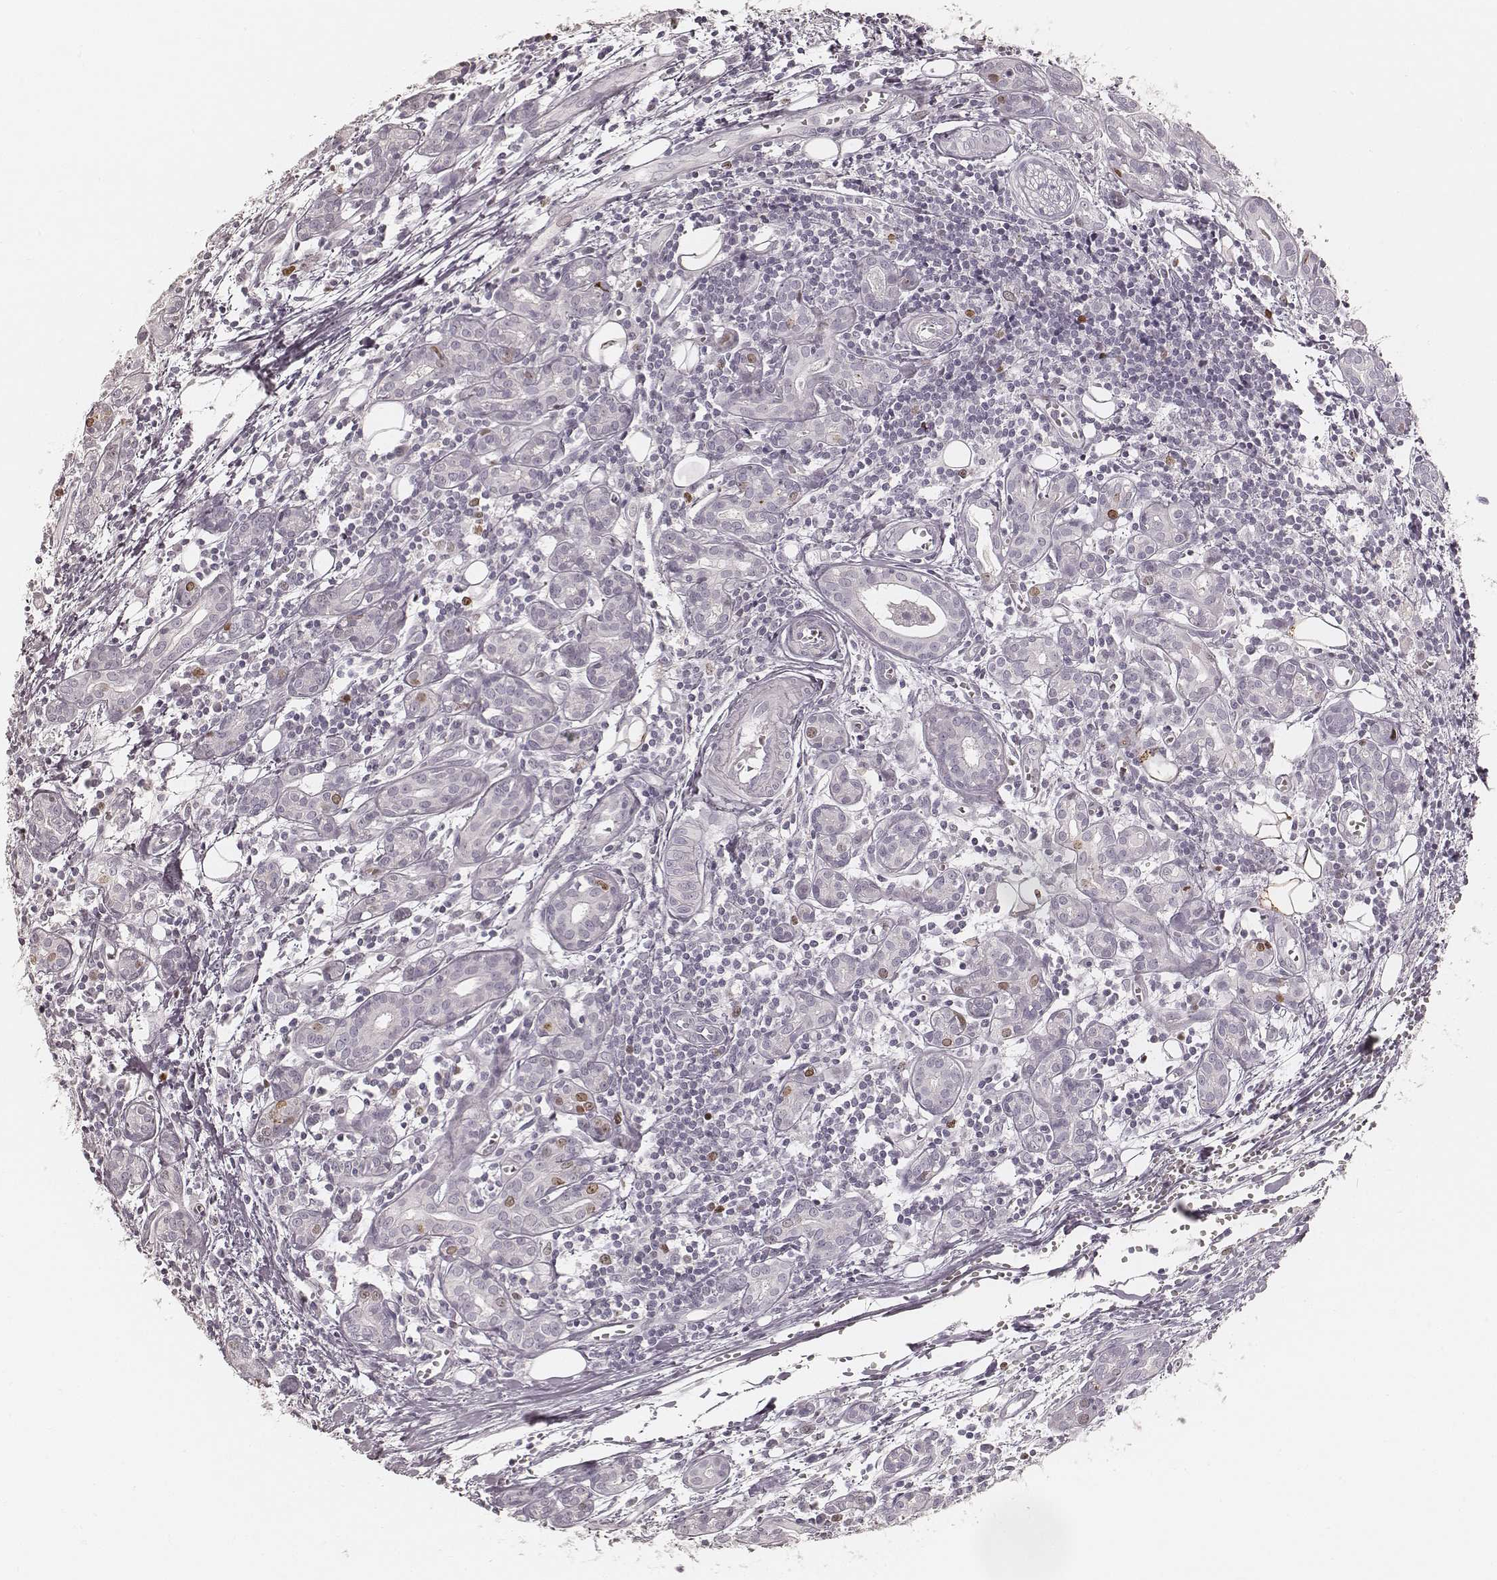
{"staining": {"intensity": "negative", "quantity": "none", "location": "none"}, "tissue": "head and neck cancer", "cell_type": "Tumor cells", "image_type": "cancer", "snomed": [{"axis": "morphology", "description": "Adenocarcinoma, NOS"}, {"axis": "topography", "description": "Head-Neck"}], "caption": "Immunohistochemistry image of neoplastic tissue: head and neck adenocarcinoma stained with DAB (3,3'-diaminobenzidine) shows no significant protein positivity in tumor cells.", "gene": "TEX37", "patient": {"sex": "male", "age": 76}}